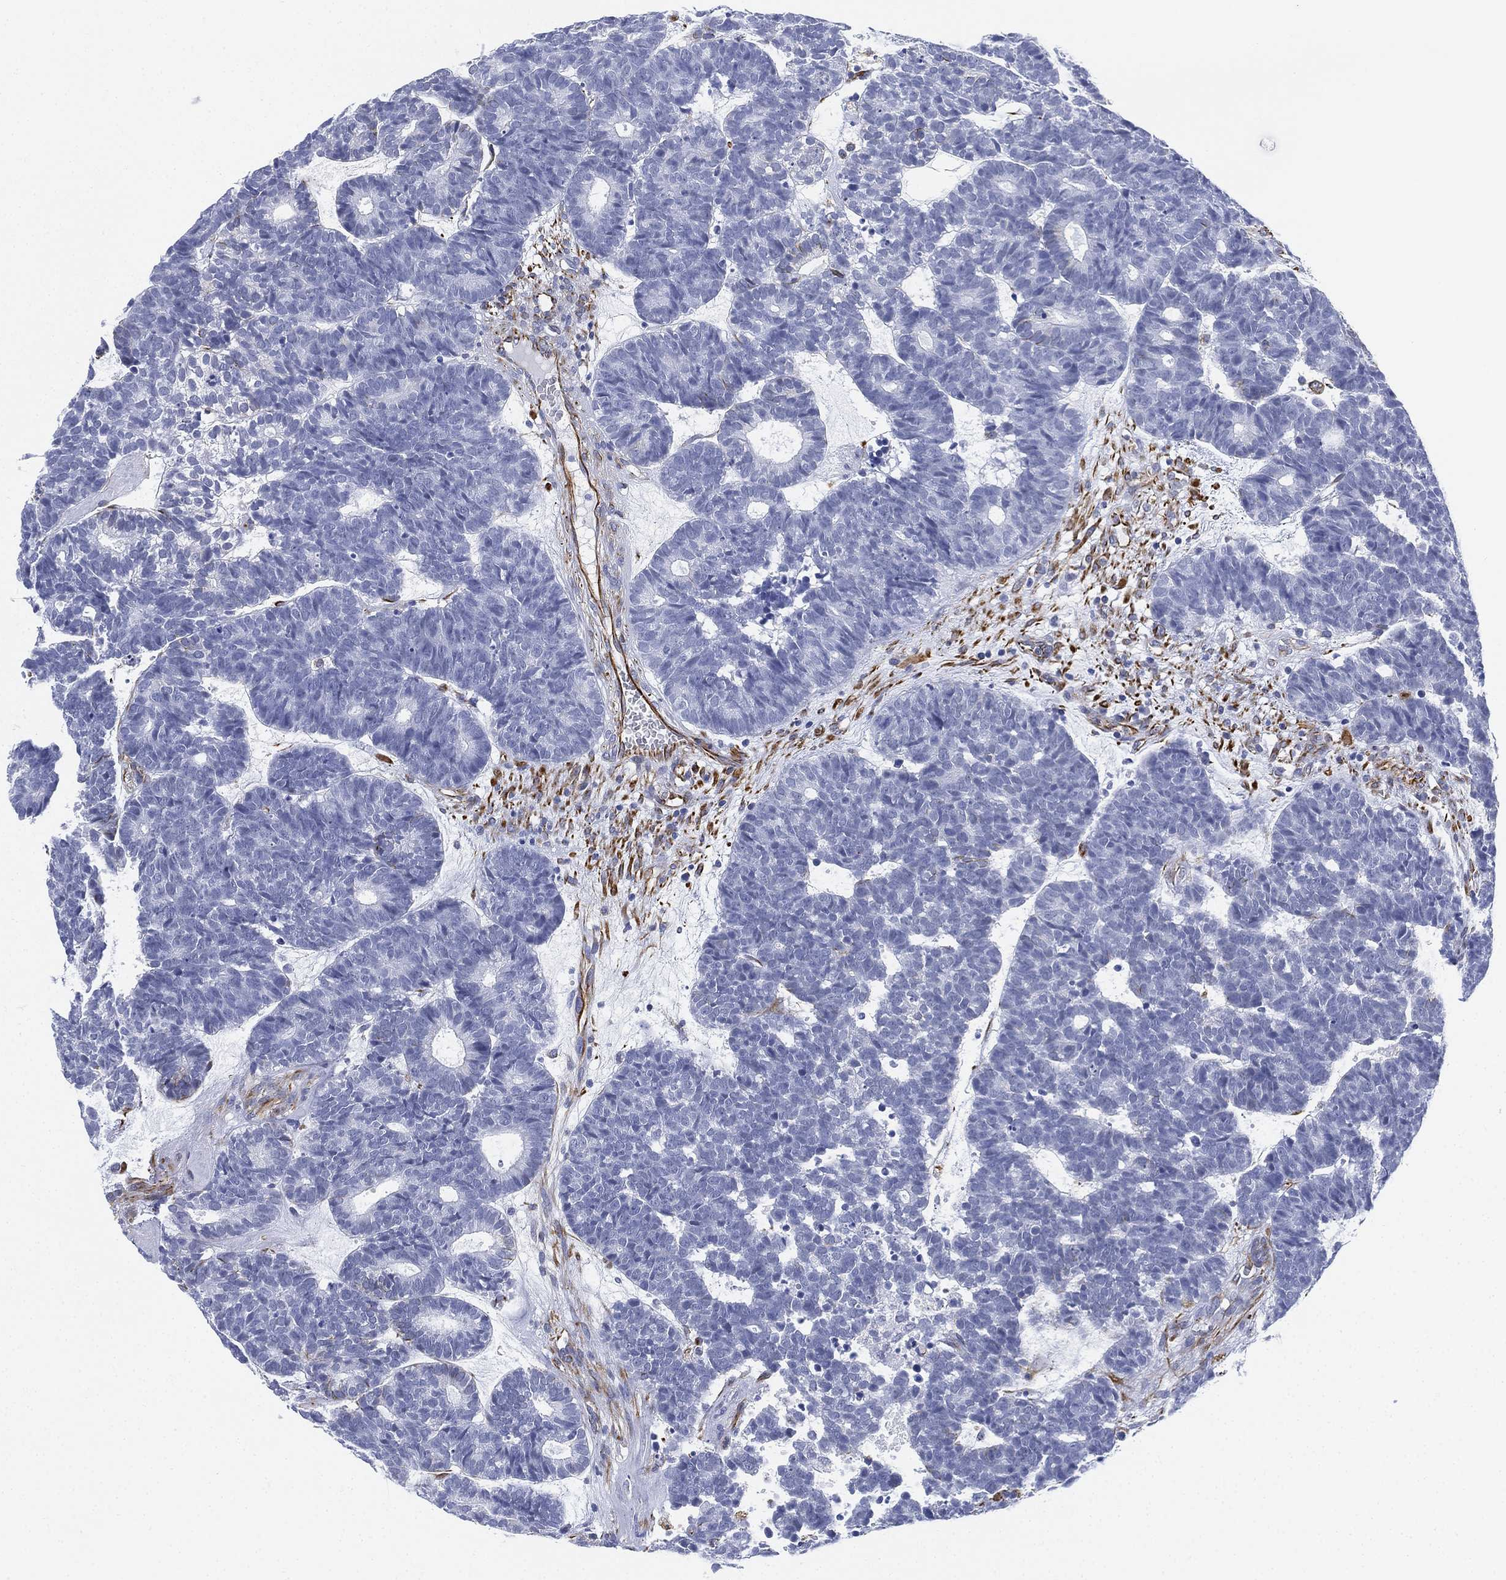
{"staining": {"intensity": "strong", "quantity": "<25%", "location": "cytoplasmic/membranous"}, "tissue": "head and neck cancer", "cell_type": "Tumor cells", "image_type": "cancer", "snomed": [{"axis": "morphology", "description": "Adenocarcinoma, NOS"}, {"axis": "topography", "description": "Head-Neck"}], "caption": "Brown immunohistochemical staining in head and neck cancer demonstrates strong cytoplasmic/membranous expression in about <25% of tumor cells.", "gene": "PSKH2", "patient": {"sex": "female", "age": 81}}